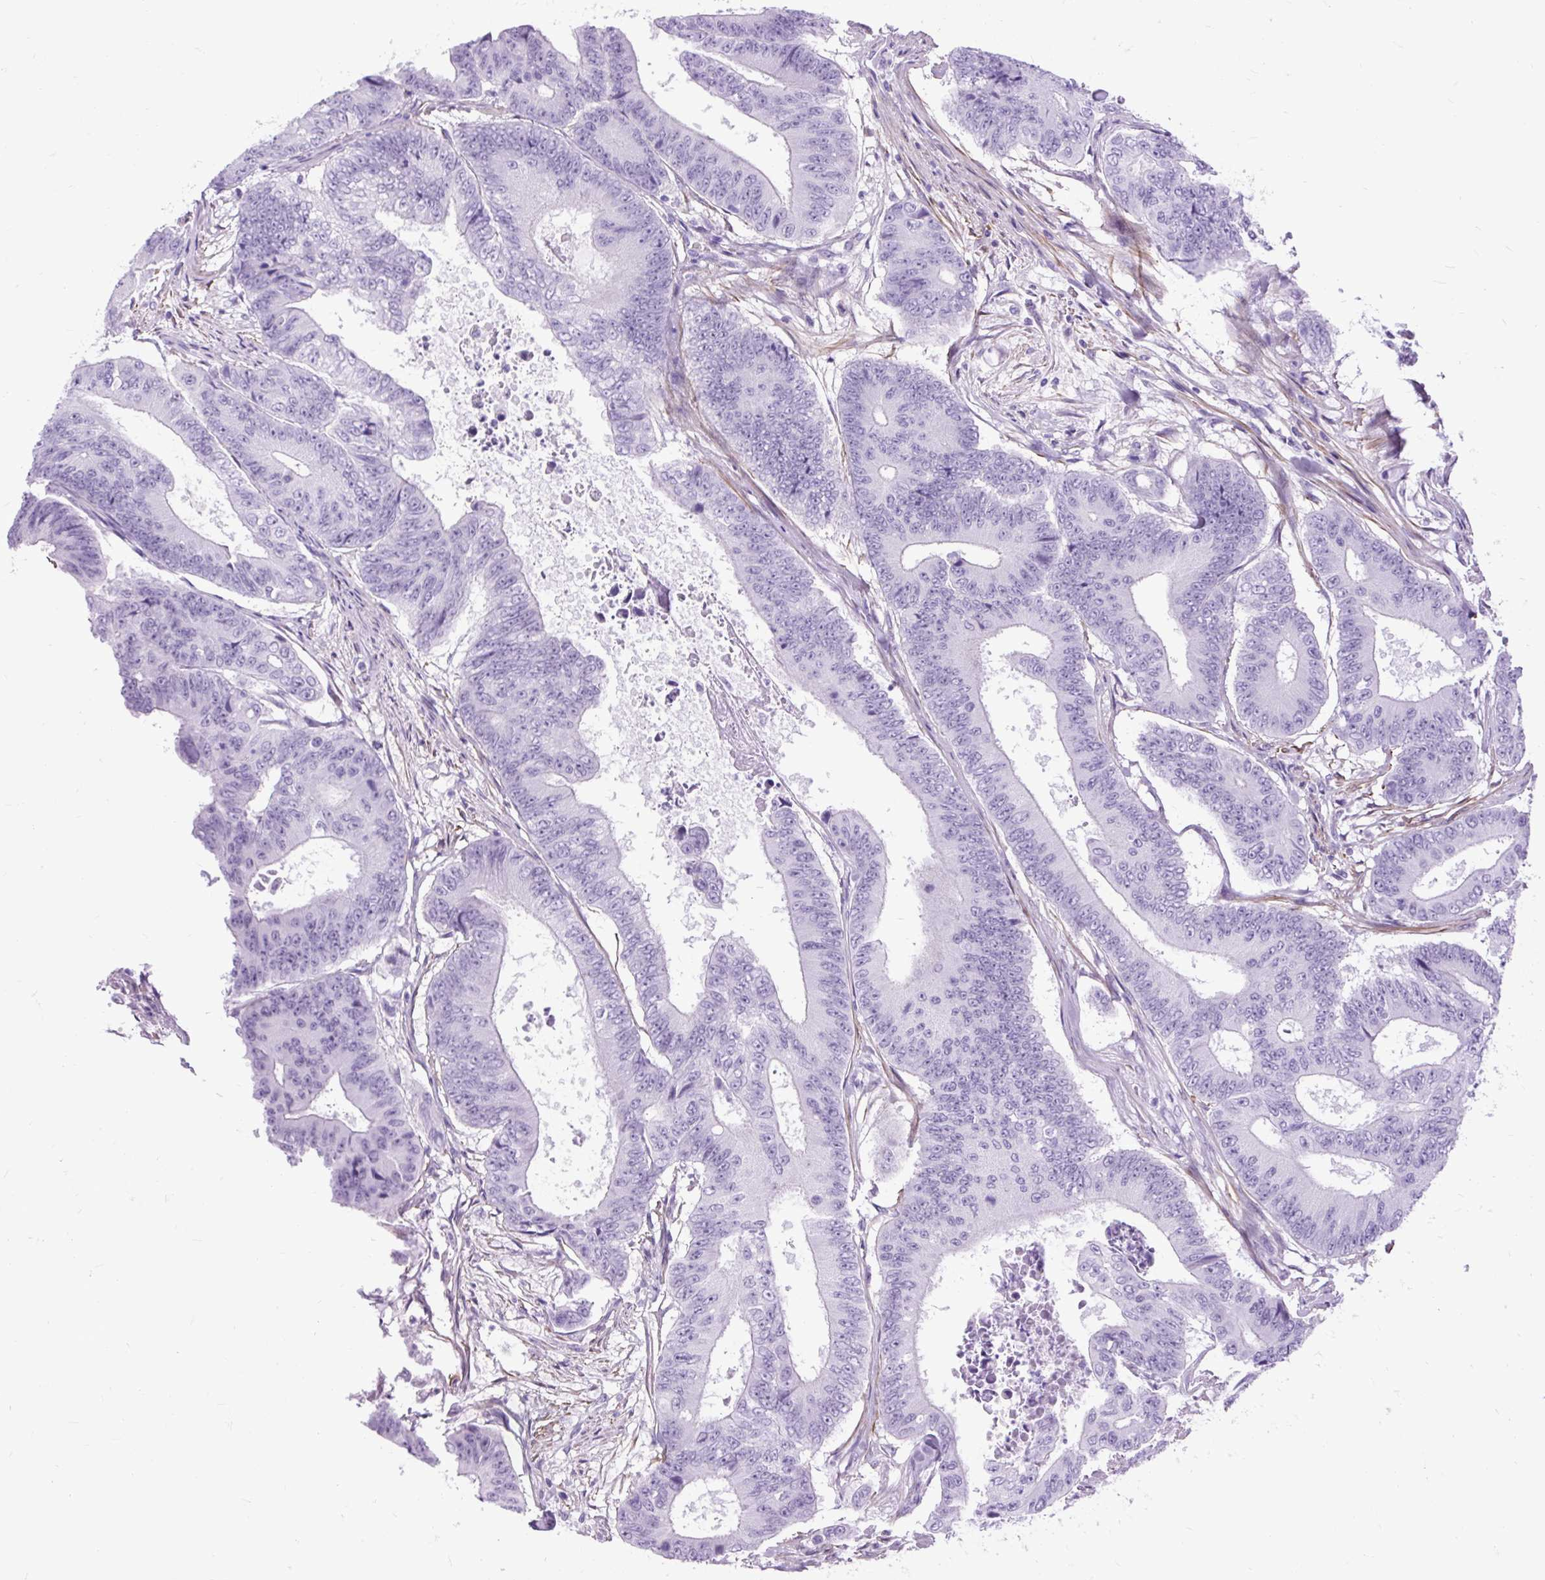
{"staining": {"intensity": "negative", "quantity": "none", "location": "none"}, "tissue": "colorectal cancer", "cell_type": "Tumor cells", "image_type": "cancer", "snomed": [{"axis": "morphology", "description": "Adenocarcinoma, NOS"}, {"axis": "topography", "description": "Colon"}], "caption": "A histopathology image of colorectal cancer (adenocarcinoma) stained for a protein demonstrates no brown staining in tumor cells.", "gene": "DPP6", "patient": {"sex": "female", "age": 48}}